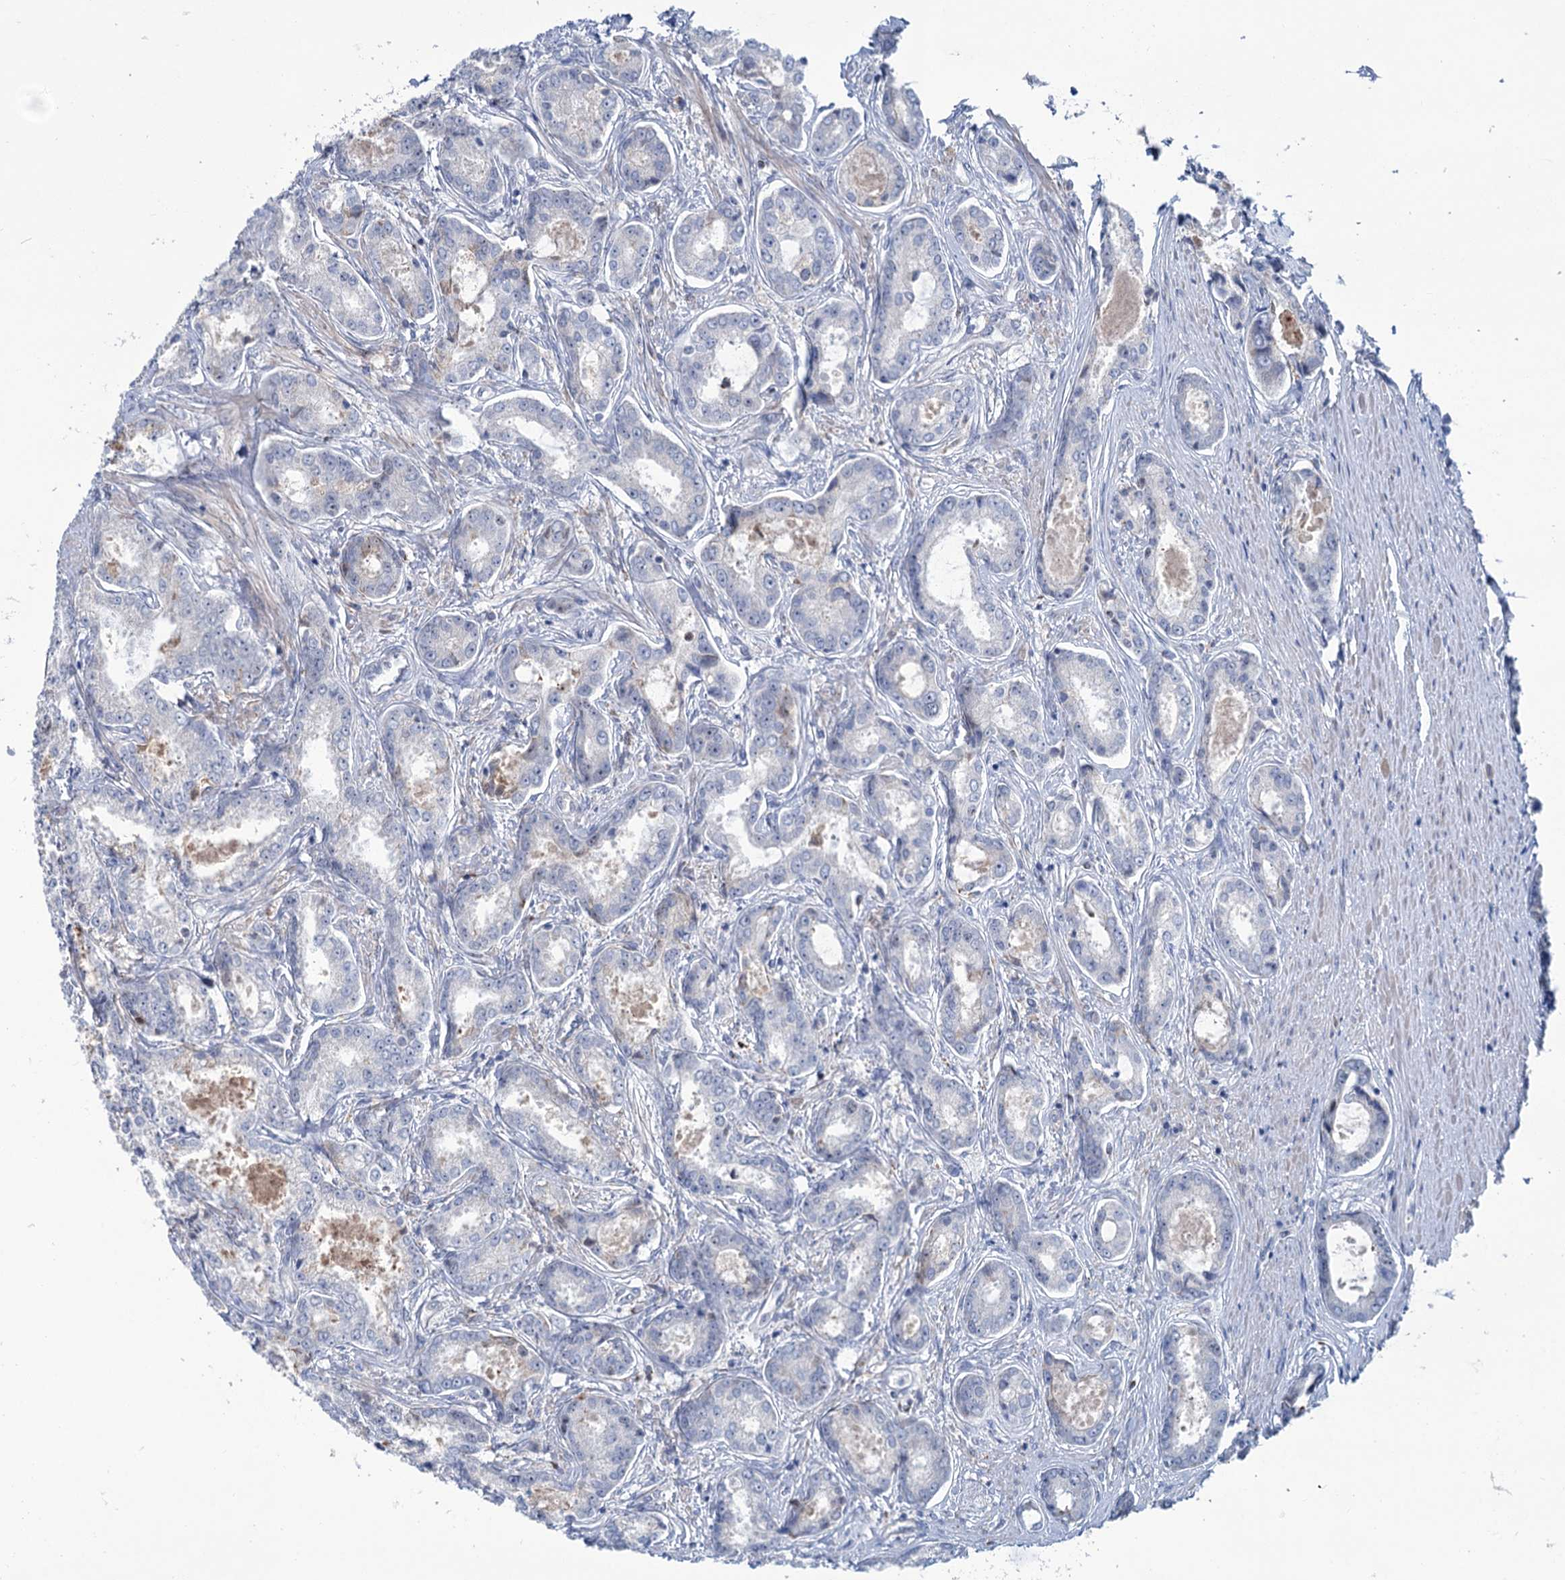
{"staining": {"intensity": "negative", "quantity": "none", "location": "none"}, "tissue": "prostate cancer", "cell_type": "Tumor cells", "image_type": "cancer", "snomed": [{"axis": "morphology", "description": "Adenocarcinoma, Low grade"}, {"axis": "topography", "description": "Prostate"}], "caption": "Immunohistochemical staining of prostate cancer (low-grade adenocarcinoma) demonstrates no significant expression in tumor cells.", "gene": "LPIN1", "patient": {"sex": "male", "age": 68}}